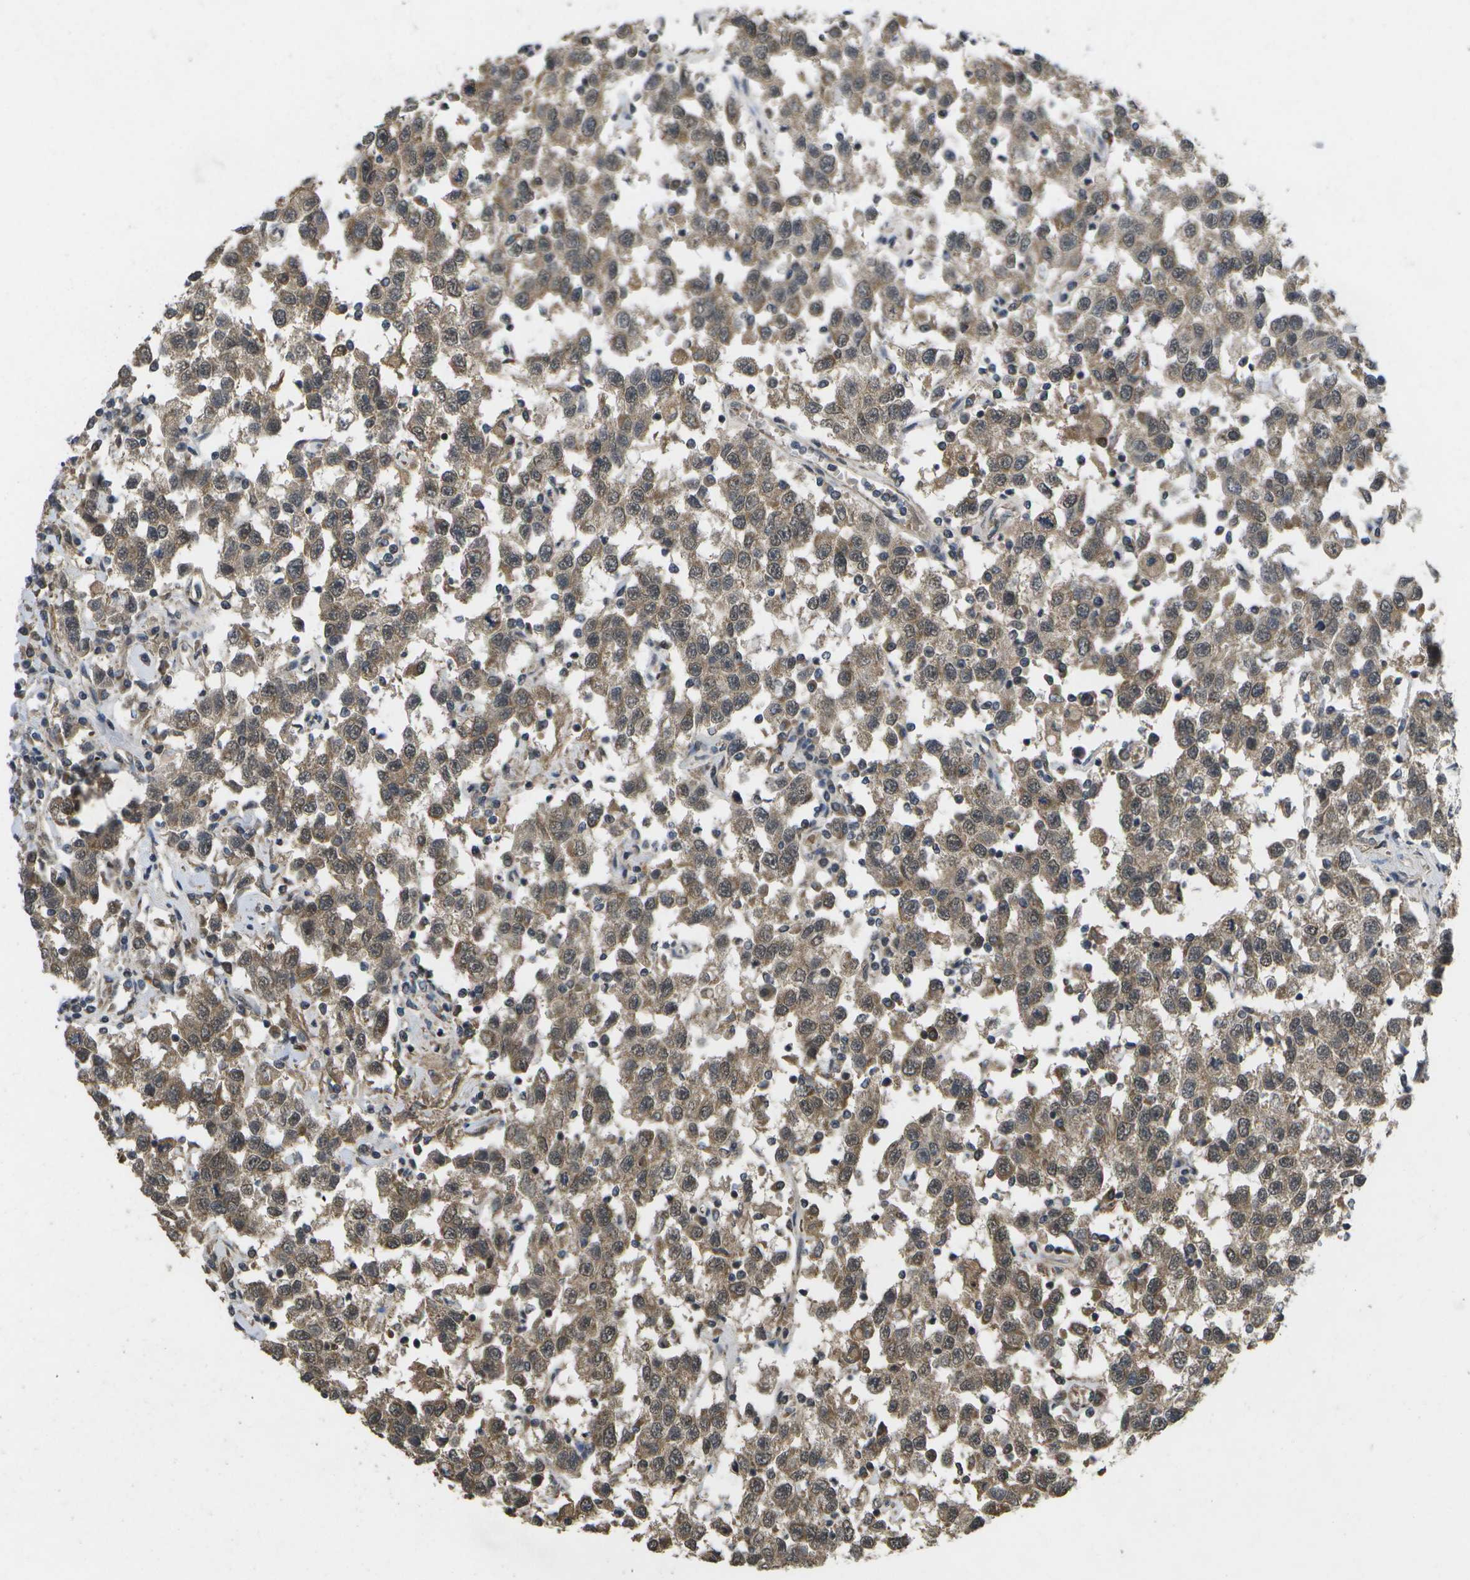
{"staining": {"intensity": "moderate", "quantity": ">75%", "location": "cytoplasmic/membranous,nuclear"}, "tissue": "testis cancer", "cell_type": "Tumor cells", "image_type": "cancer", "snomed": [{"axis": "morphology", "description": "Seminoma, NOS"}, {"axis": "topography", "description": "Testis"}], "caption": "Immunohistochemistry (IHC) (DAB (3,3'-diaminobenzidine)) staining of testis seminoma displays moderate cytoplasmic/membranous and nuclear protein expression in about >75% of tumor cells.", "gene": "ALAS1", "patient": {"sex": "male", "age": 41}}